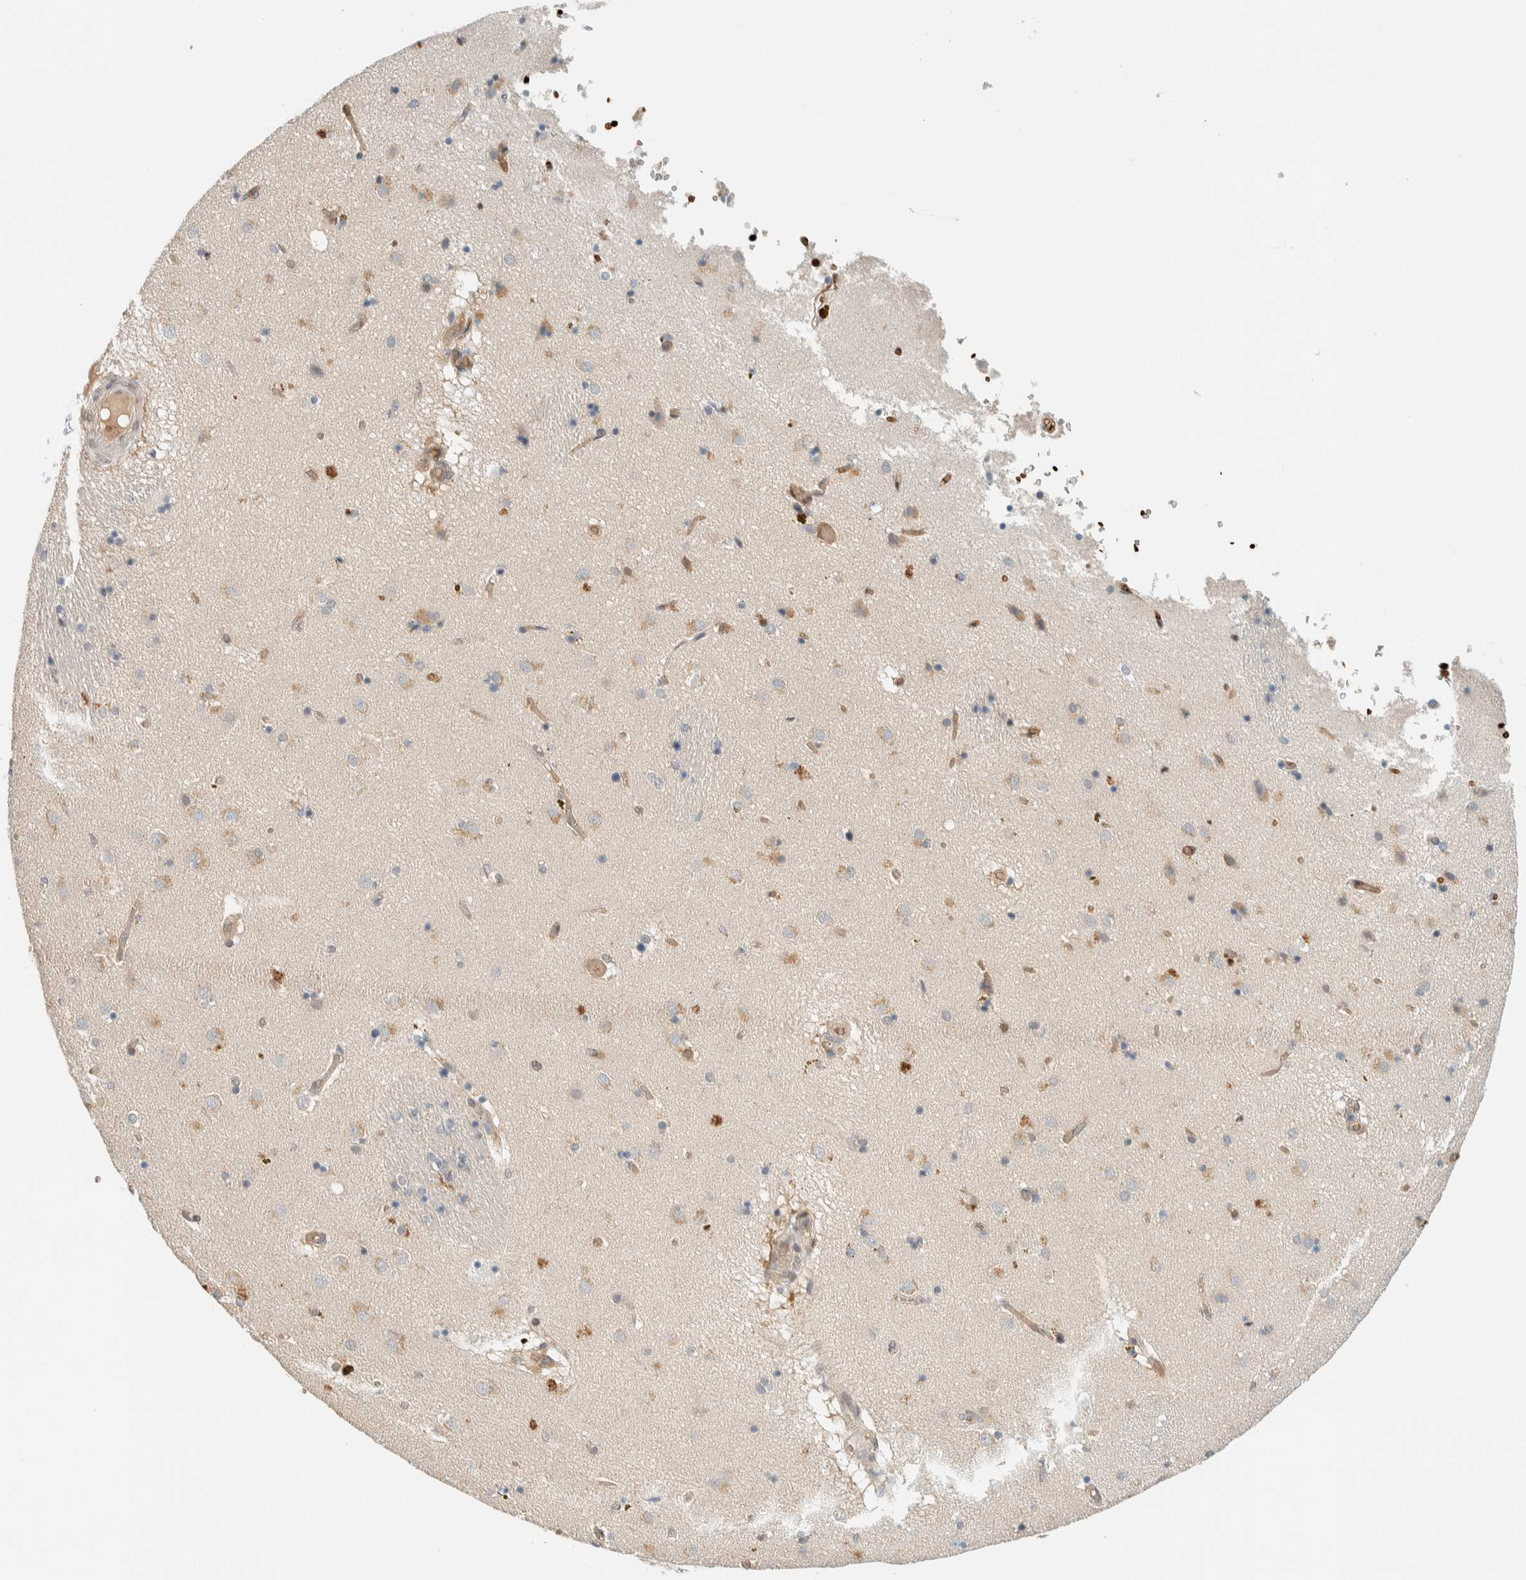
{"staining": {"intensity": "weak", "quantity": "<25%", "location": "cytoplasmic/membranous"}, "tissue": "caudate", "cell_type": "Glial cells", "image_type": "normal", "snomed": [{"axis": "morphology", "description": "Normal tissue, NOS"}, {"axis": "topography", "description": "Lateral ventricle wall"}], "caption": "The micrograph exhibits no significant expression in glial cells of caudate.", "gene": "TSTD2", "patient": {"sex": "male", "age": 70}}